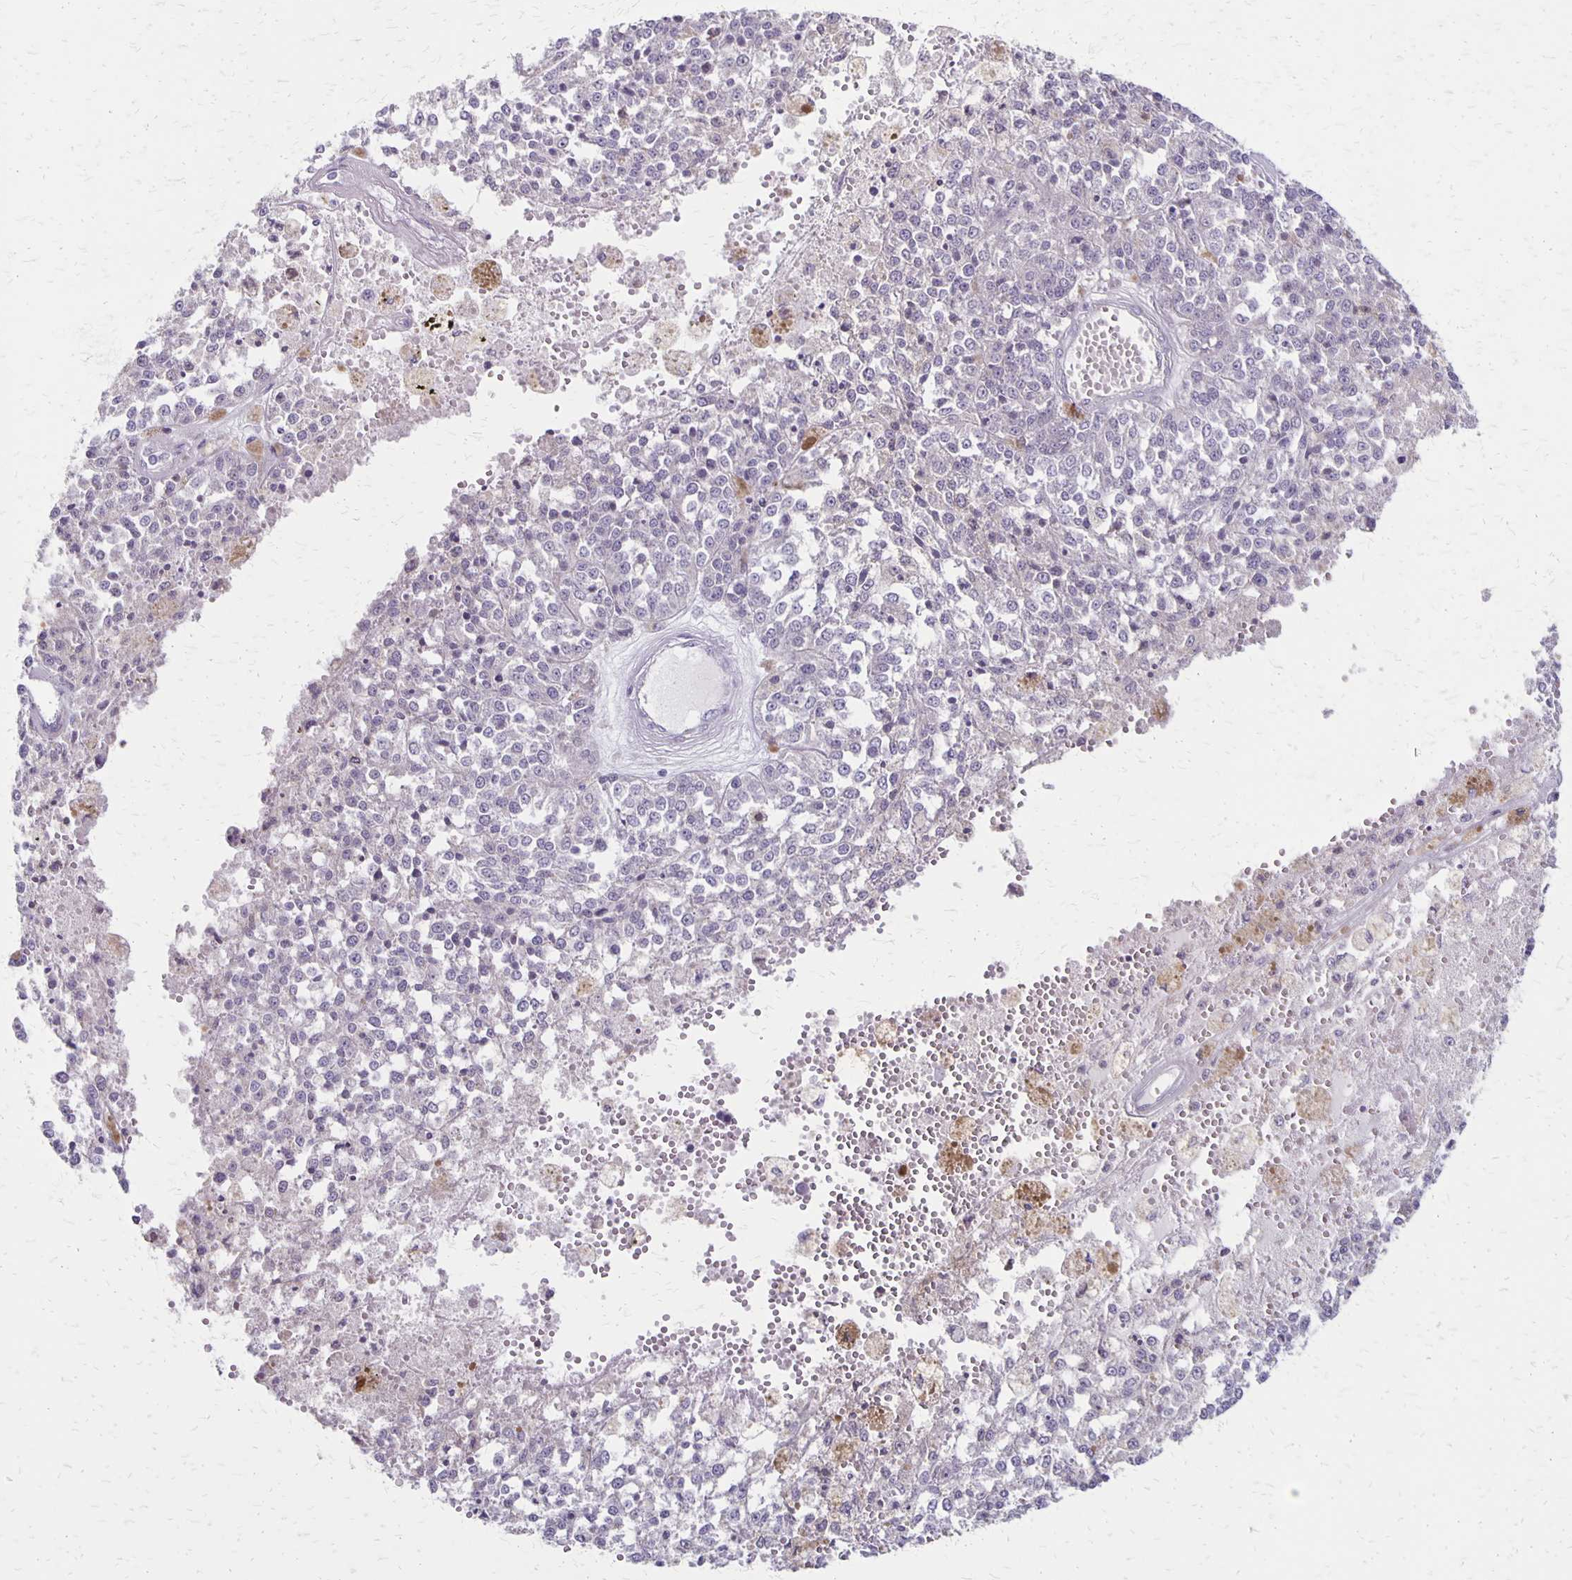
{"staining": {"intensity": "negative", "quantity": "none", "location": "none"}, "tissue": "melanoma", "cell_type": "Tumor cells", "image_type": "cancer", "snomed": [{"axis": "morphology", "description": "Malignant melanoma, Metastatic site"}, {"axis": "topography", "description": "Lymph node"}], "caption": "DAB immunohistochemical staining of human melanoma shows no significant staining in tumor cells.", "gene": "HOMER1", "patient": {"sex": "female", "age": 64}}